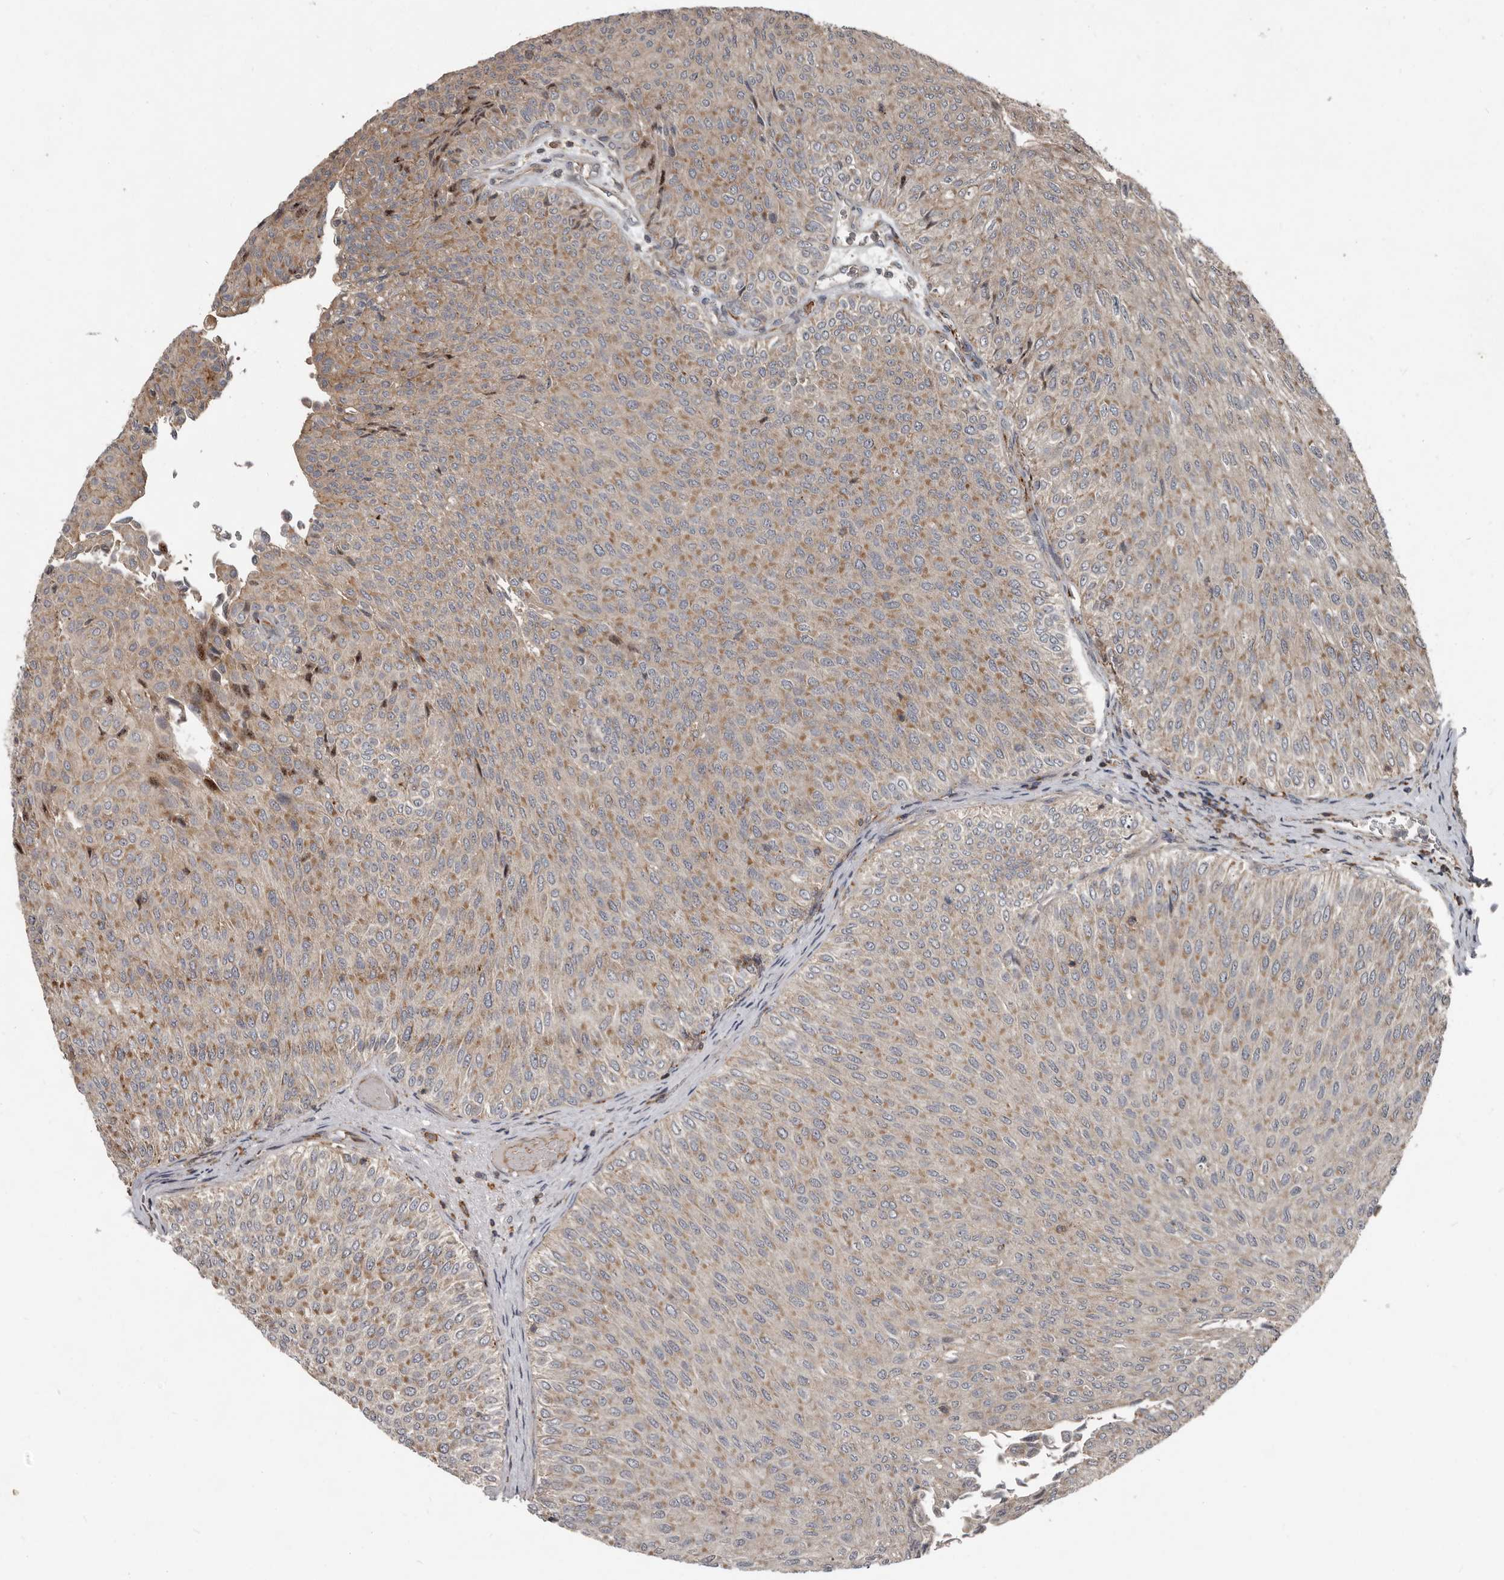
{"staining": {"intensity": "moderate", "quantity": "25%-75%", "location": "cytoplasmic/membranous"}, "tissue": "urothelial cancer", "cell_type": "Tumor cells", "image_type": "cancer", "snomed": [{"axis": "morphology", "description": "Urothelial carcinoma, Low grade"}, {"axis": "topography", "description": "Urinary bladder"}], "caption": "Immunohistochemical staining of urothelial cancer demonstrates moderate cytoplasmic/membranous protein positivity in about 25%-75% of tumor cells. (Brightfield microscopy of DAB IHC at high magnification).", "gene": "FBXO31", "patient": {"sex": "male", "age": 78}}